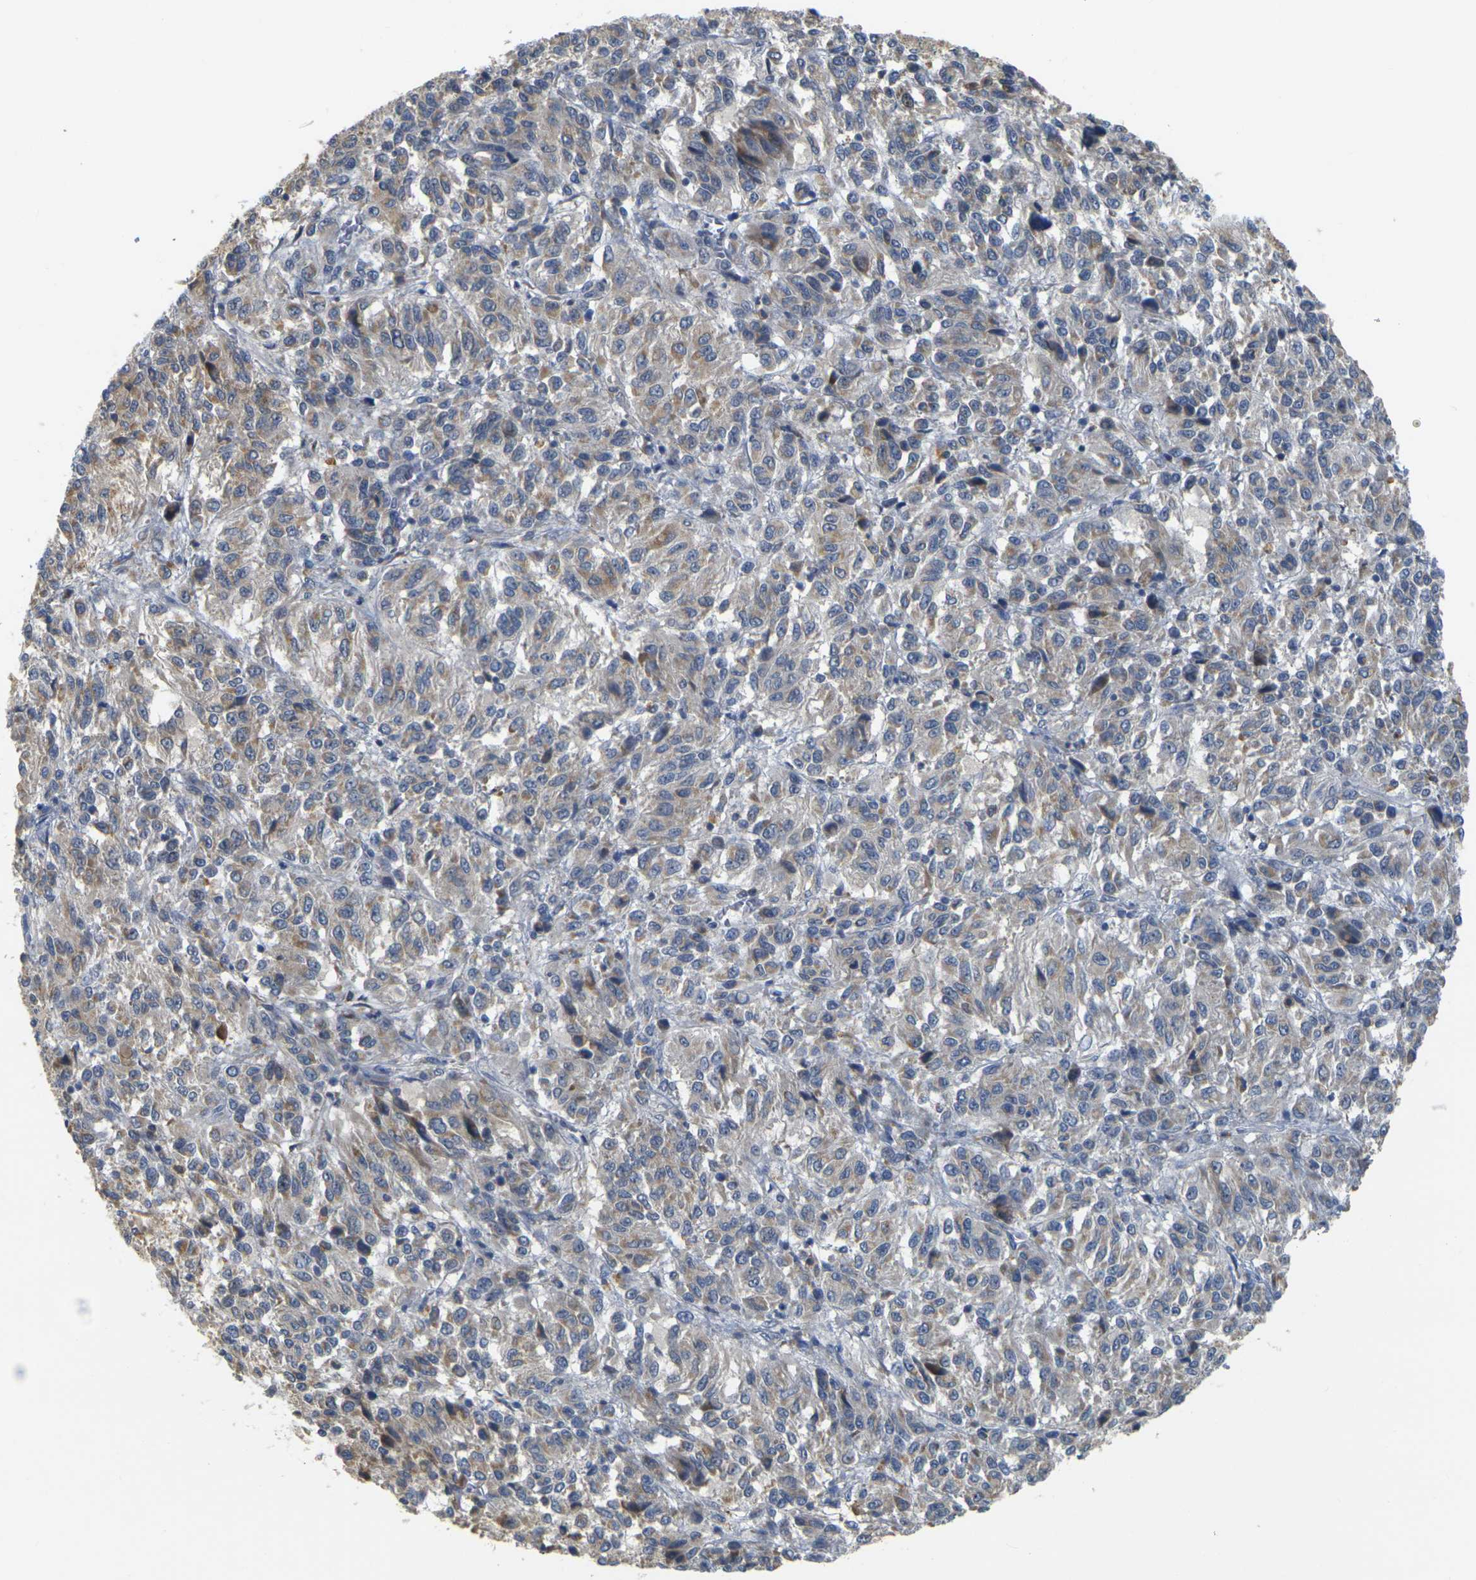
{"staining": {"intensity": "weak", "quantity": ">75%", "location": "cytoplasmic/membranous"}, "tissue": "melanoma", "cell_type": "Tumor cells", "image_type": "cancer", "snomed": [{"axis": "morphology", "description": "Malignant melanoma, Metastatic site"}, {"axis": "topography", "description": "Lung"}], "caption": "This is a photomicrograph of IHC staining of melanoma, which shows weak staining in the cytoplasmic/membranous of tumor cells.", "gene": "GDAP1", "patient": {"sex": "male", "age": 64}}